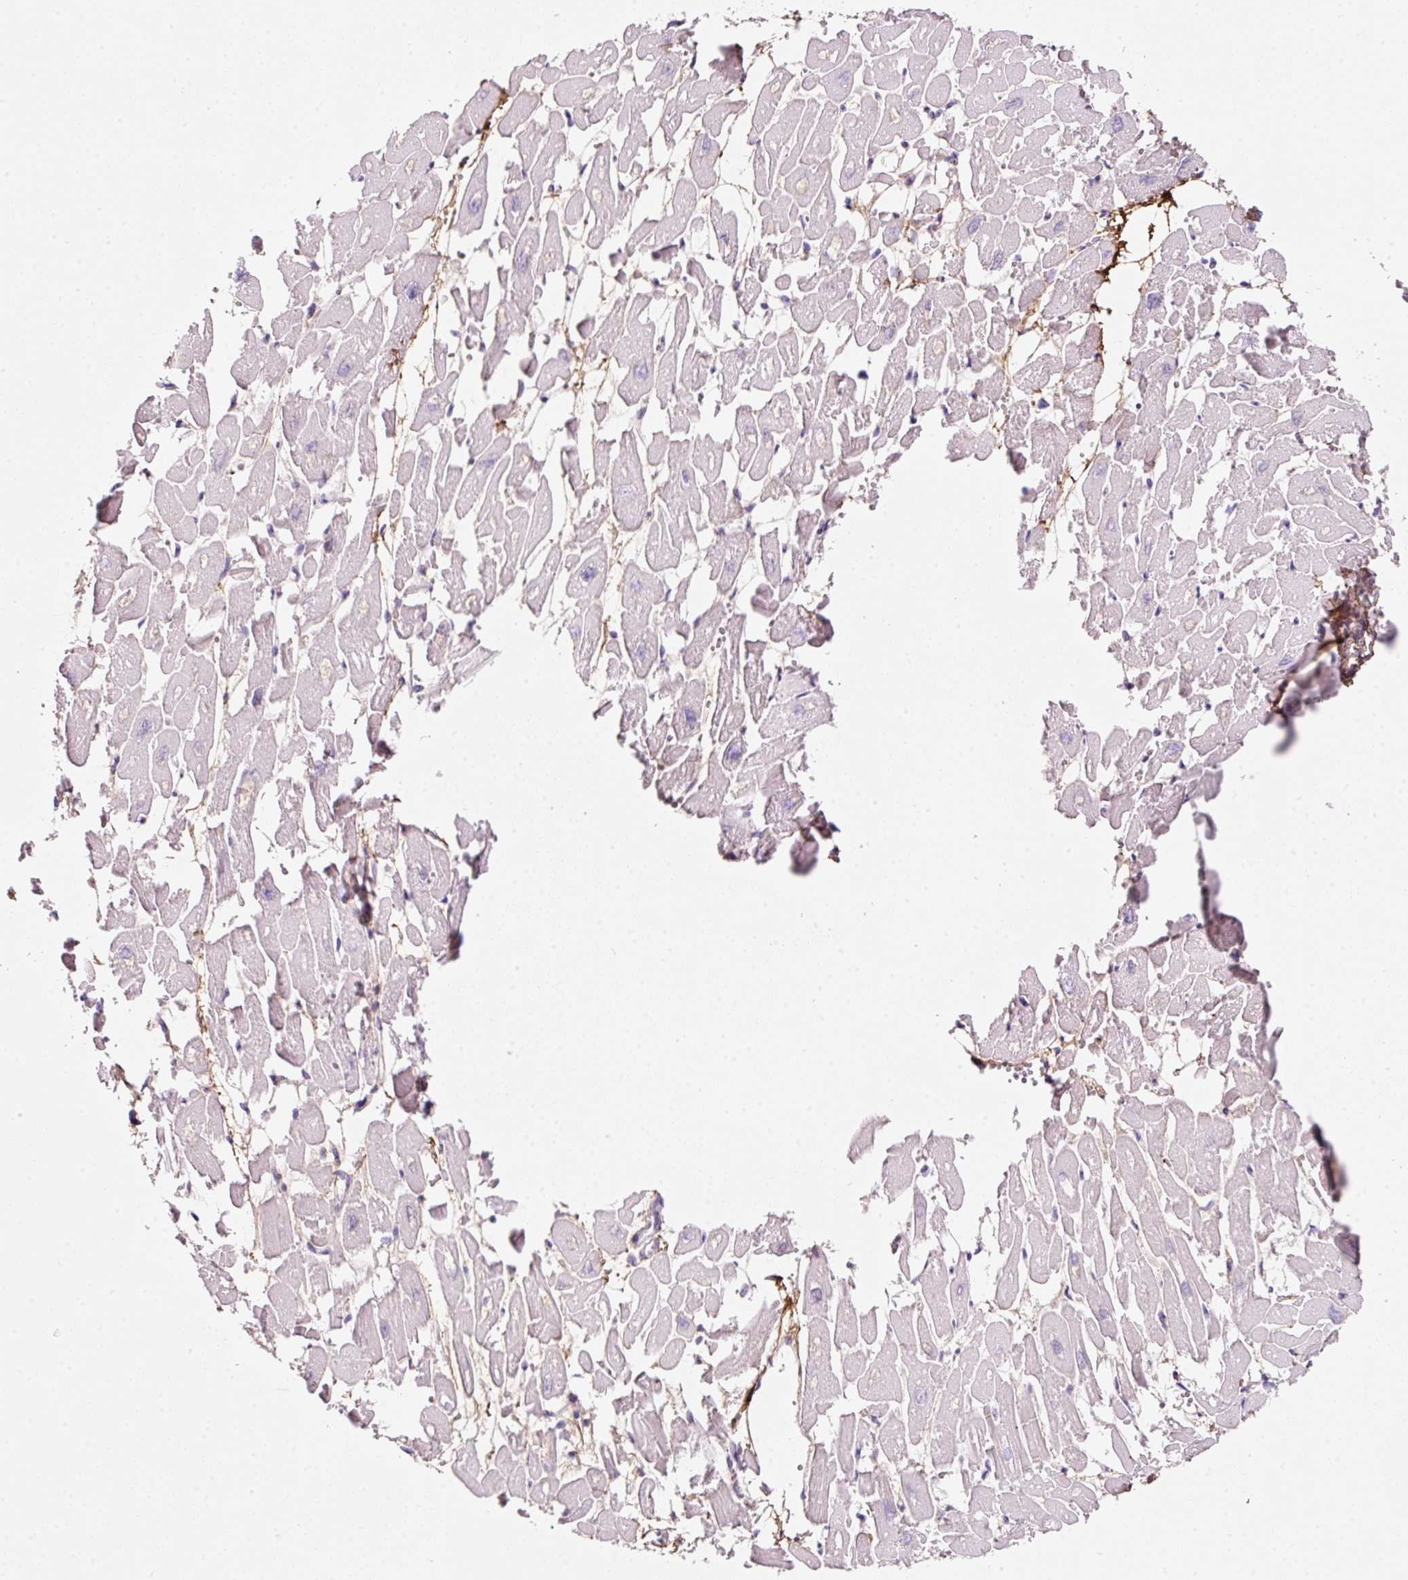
{"staining": {"intensity": "negative", "quantity": "none", "location": "none"}, "tissue": "heart muscle", "cell_type": "Cardiomyocytes", "image_type": "normal", "snomed": [{"axis": "morphology", "description": "Normal tissue, NOS"}, {"axis": "topography", "description": "Heart"}], "caption": "Immunohistochemical staining of normal heart muscle exhibits no significant expression in cardiomyocytes. (DAB immunohistochemistry (IHC) visualized using brightfield microscopy, high magnification).", "gene": "SOS2", "patient": {"sex": "male", "age": 54}}